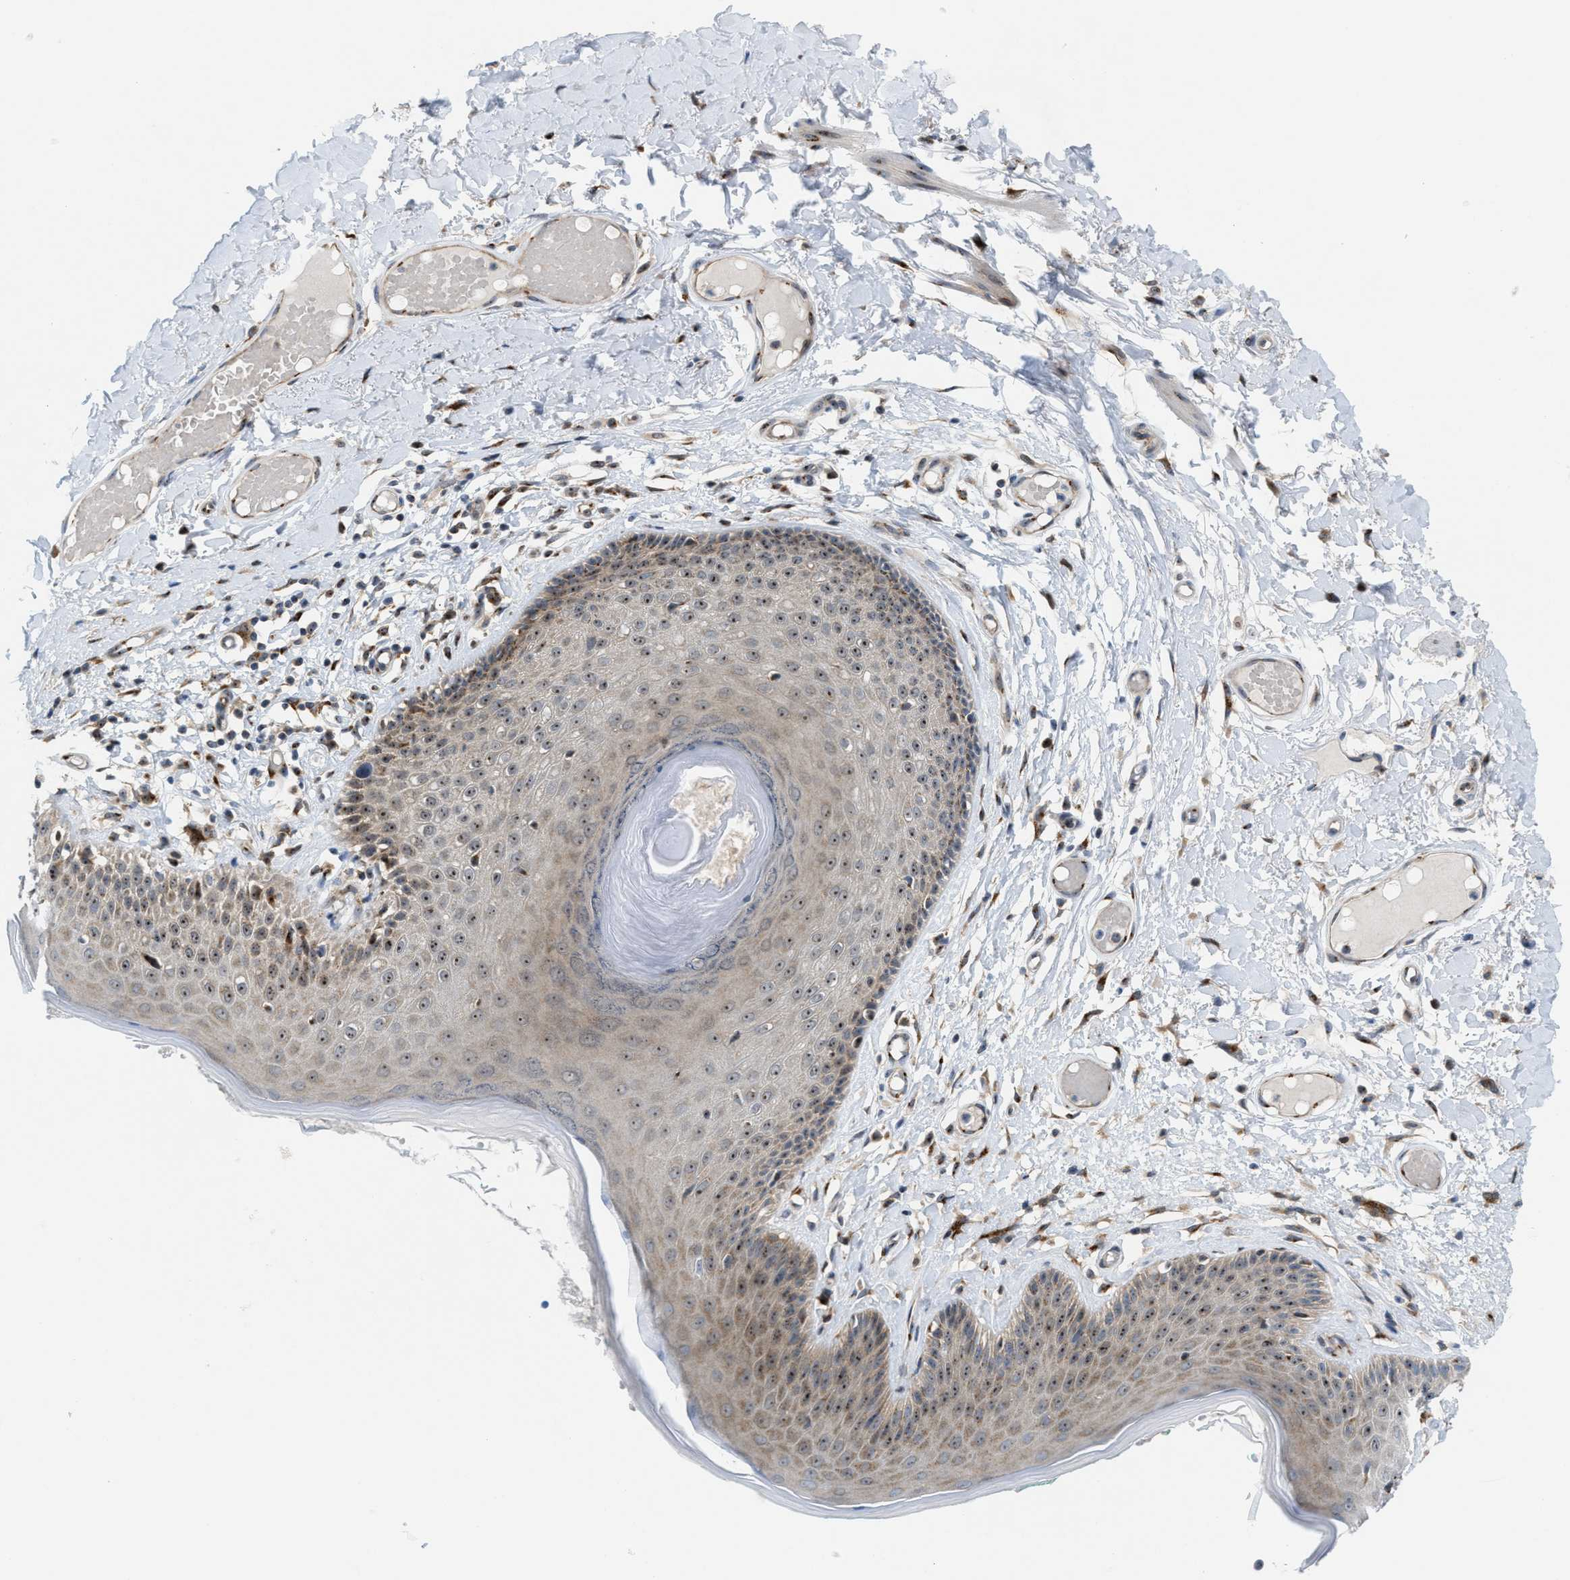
{"staining": {"intensity": "strong", "quantity": ">75%", "location": "cytoplasmic/membranous,nuclear"}, "tissue": "skin", "cell_type": "Epidermal cells", "image_type": "normal", "snomed": [{"axis": "morphology", "description": "Normal tissue, NOS"}, {"axis": "topography", "description": "Vulva"}], "caption": "Skin stained with IHC shows strong cytoplasmic/membranous,nuclear expression in about >75% of epidermal cells.", "gene": "SLC38A10", "patient": {"sex": "female", "age": 73}}